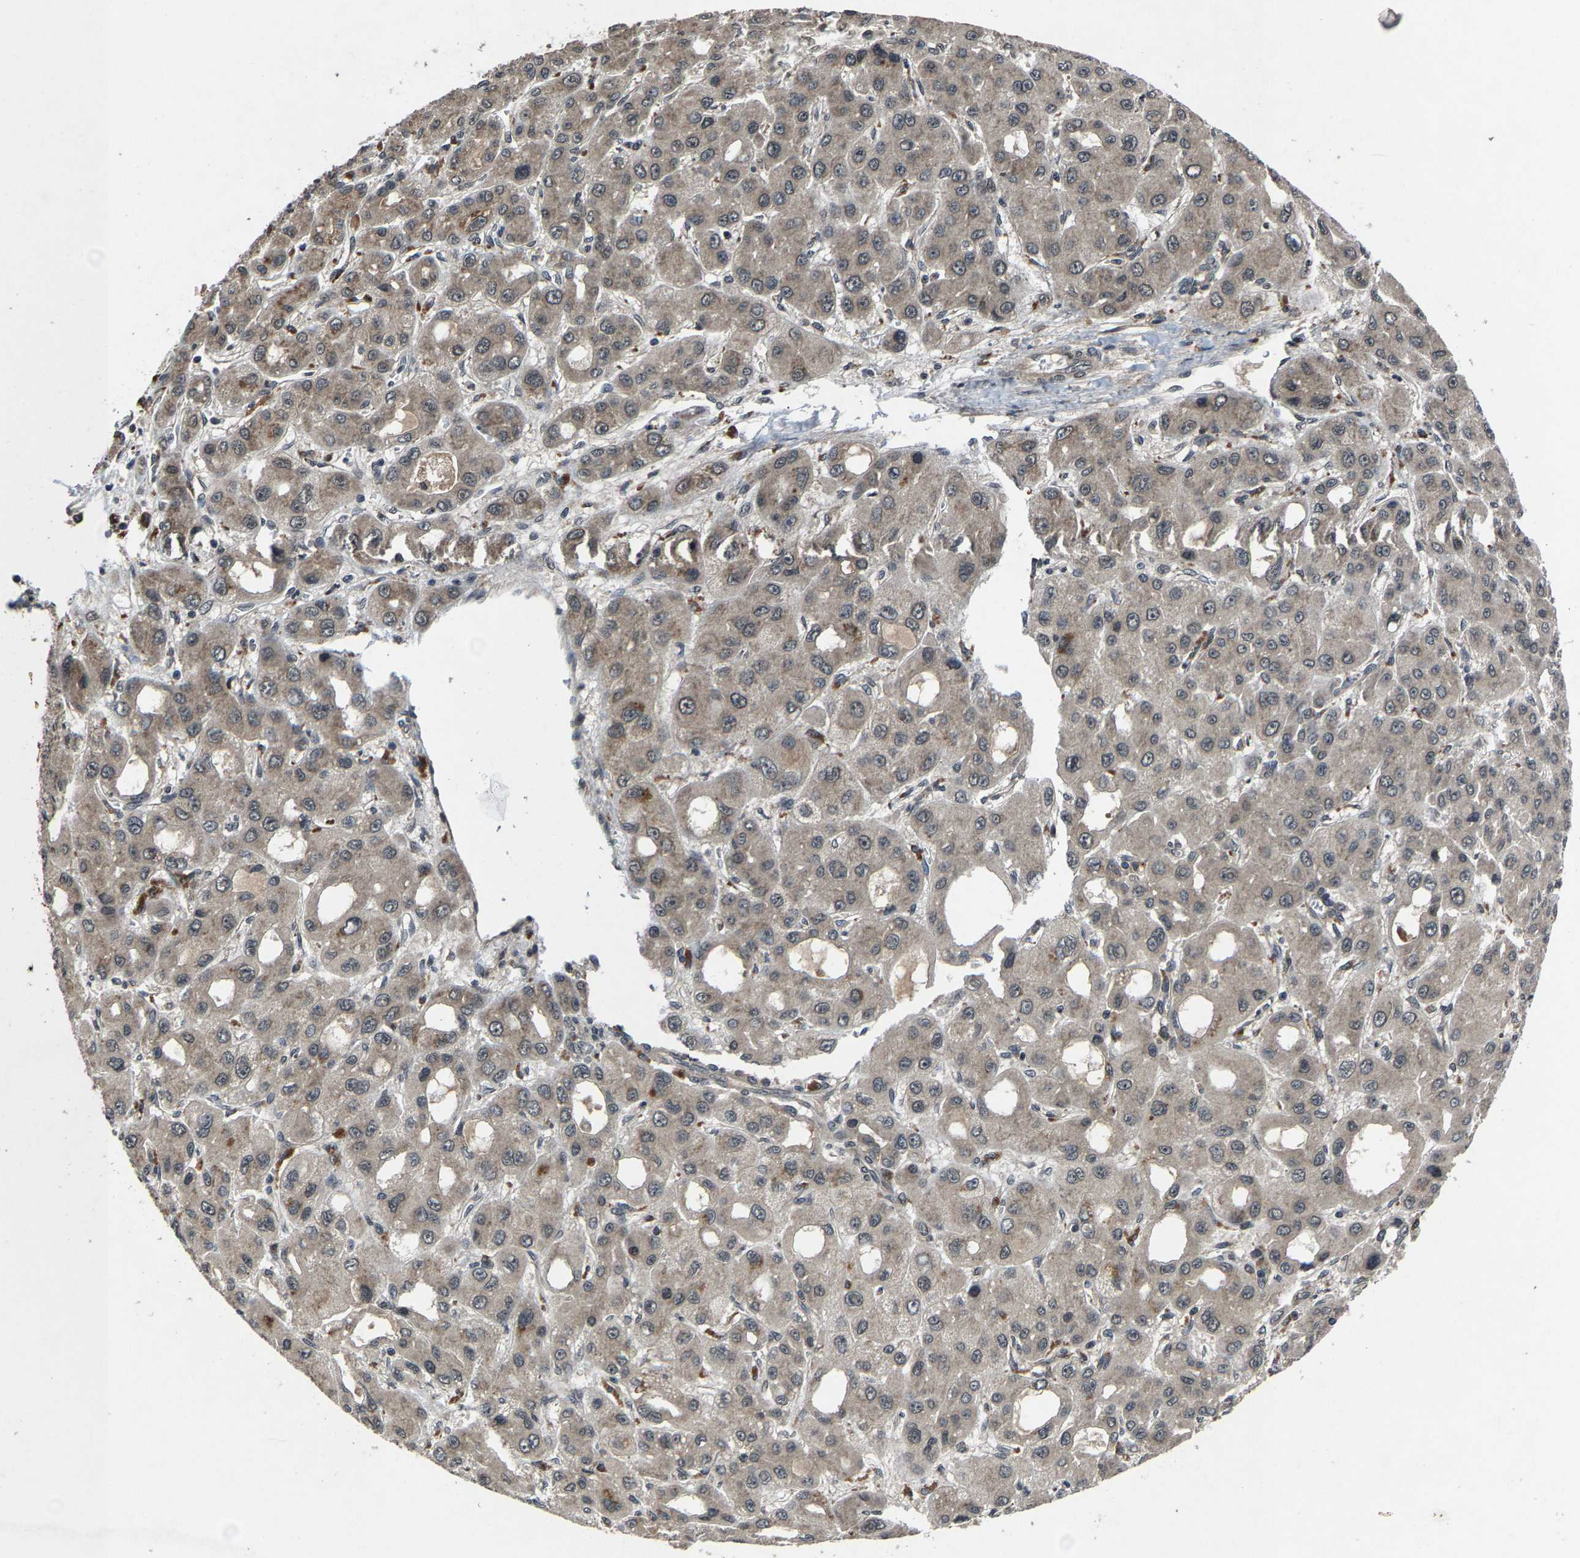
{"staining": {"intensity": "weak", "quantity": ">75%", "location": "cytoplasmic/membranous"}, "tissue": "liver cancer", "cell_type": "Tumor cells", "image_type": "cancer", "snomed": [{"axis": "morphology", "description": "Carcinoma, Hepatocellular, NOS"}, {"axis": "topography", "description": "Liver"}], "caption": "The immunohistochemical stain labels weak cytoplasmic/membranous expression in tumor cells of hepatocellular carcinoma (liver) tissue.", "gene": "HUWE1", "patient": {"sex": "male", "age": 55}}